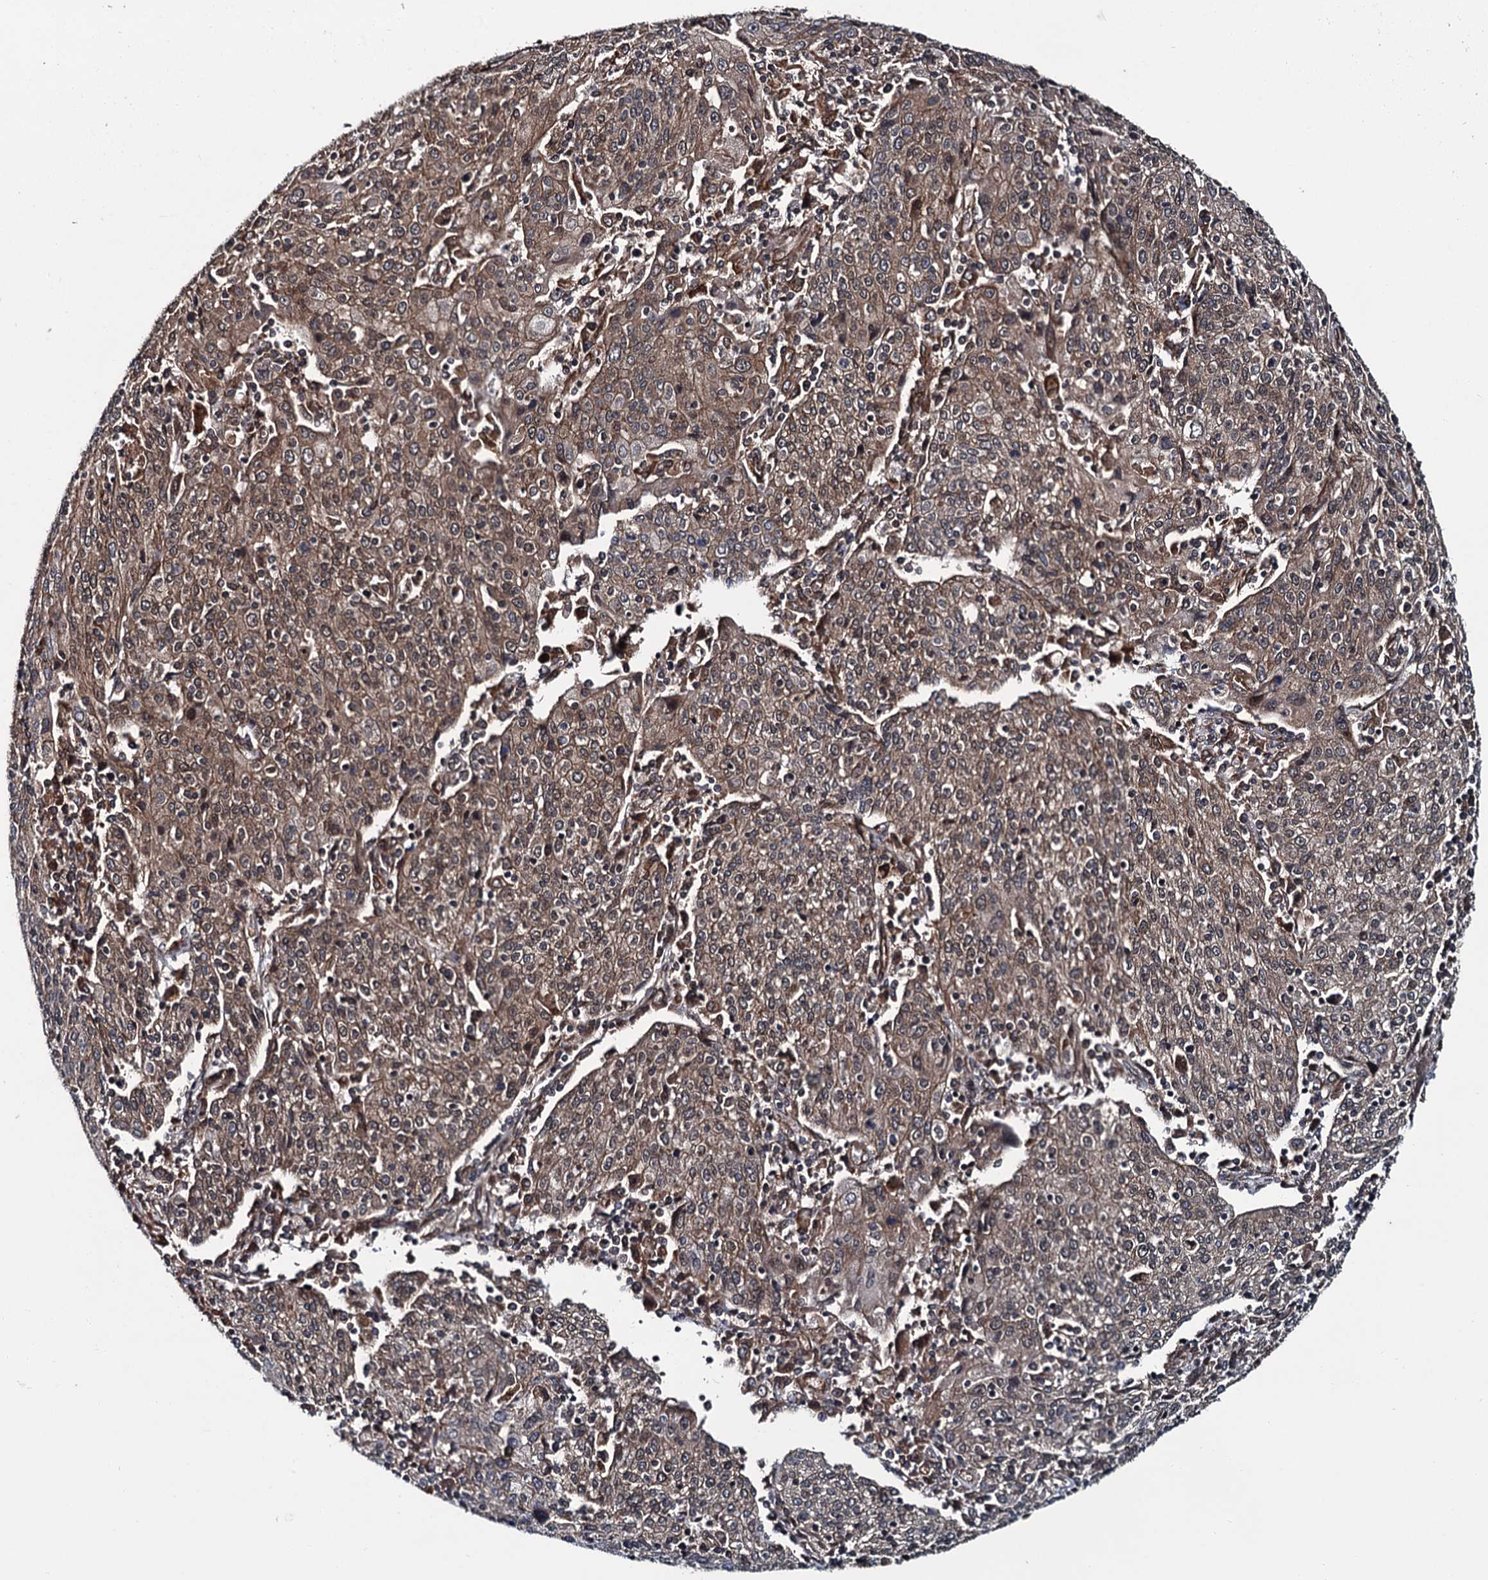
{"staining": {"intensity": "moderate", "quantity": "25%-75%", "location": "cytoplasmic/membranous"}, "tissue": "cervical cancer", "cell_type": "Tumor cells", "image_type": "cancer", "snomed": [{"axis": "morphology", "description": "Squamous cell carcinoma, NOS"}, {"axis": "topography", "description": "Cervix"}], "caption": "Squamous cell carcinoma (cervical) tissue reveals moderate cytoplasmic/membranous expression in about 25%-75% of tumor cells The protein of interest is stained brown, and the nuclei are stained in blue (DAB IHC with brightfield microscopy, high magnification).", "gene": "ZFYVE19", "patient": {"sex": "female", "age": 67}}